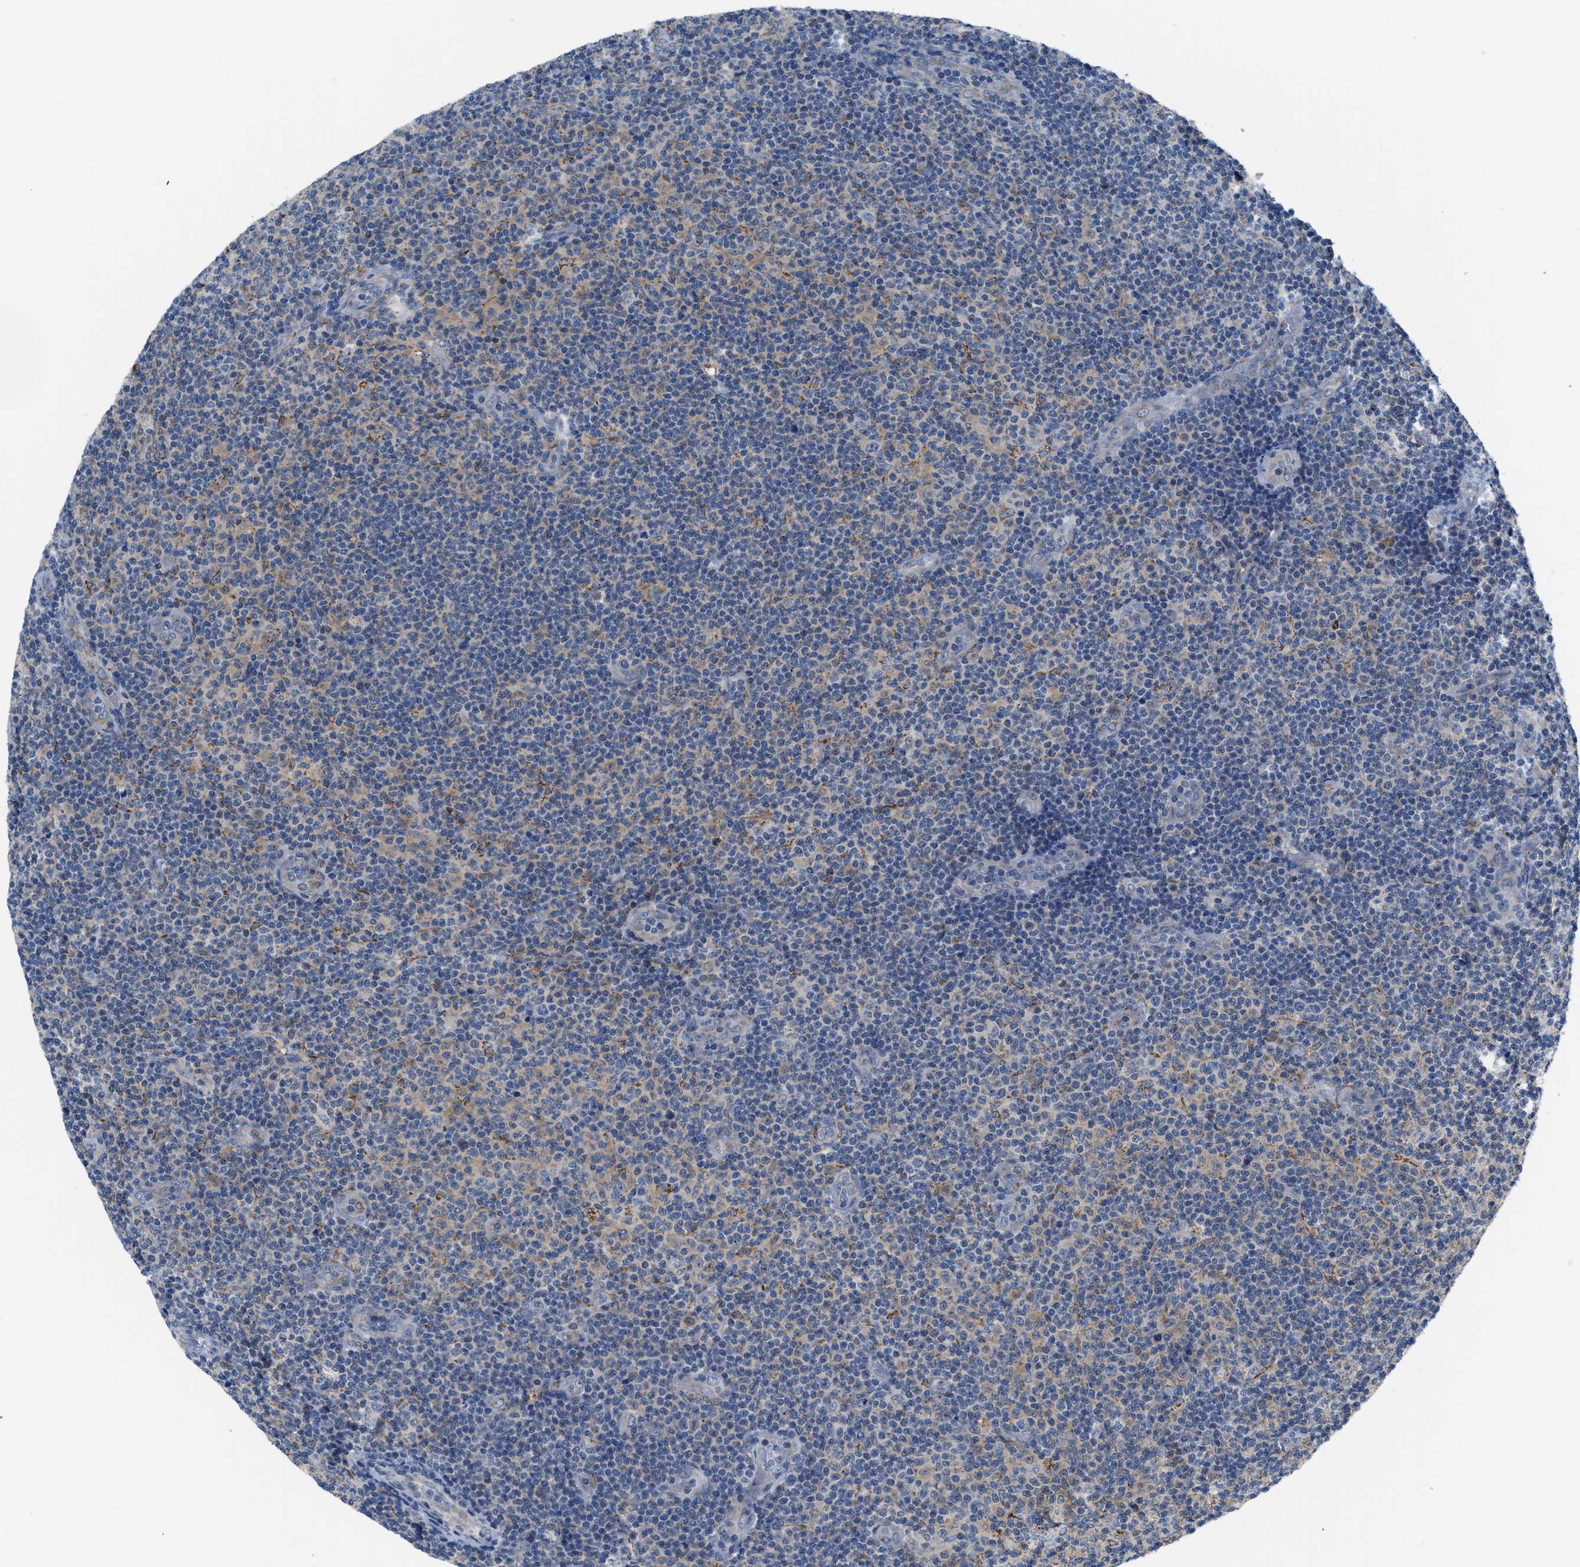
{"staining": {"intensity": "weak", "quantity": "<25%", "location": "cytoplasmic/membranous"}, "tissue": "lymphoma", "cell_type": "Tumor cells", "image_type": "cancer", "snomed": [{"axis": "morphology", "description": "Malignant lymphoma, non-Hodgkin's type, Low grade"}, {"axis": "topography", "description": "Lymph node"}], "caption": "This is an immunohistochemistry micrograph of human lymphoma. There is no expression in tumor cells.", "gene": "TMEM45B", "patient": {"sex": "male", "age": 83}}